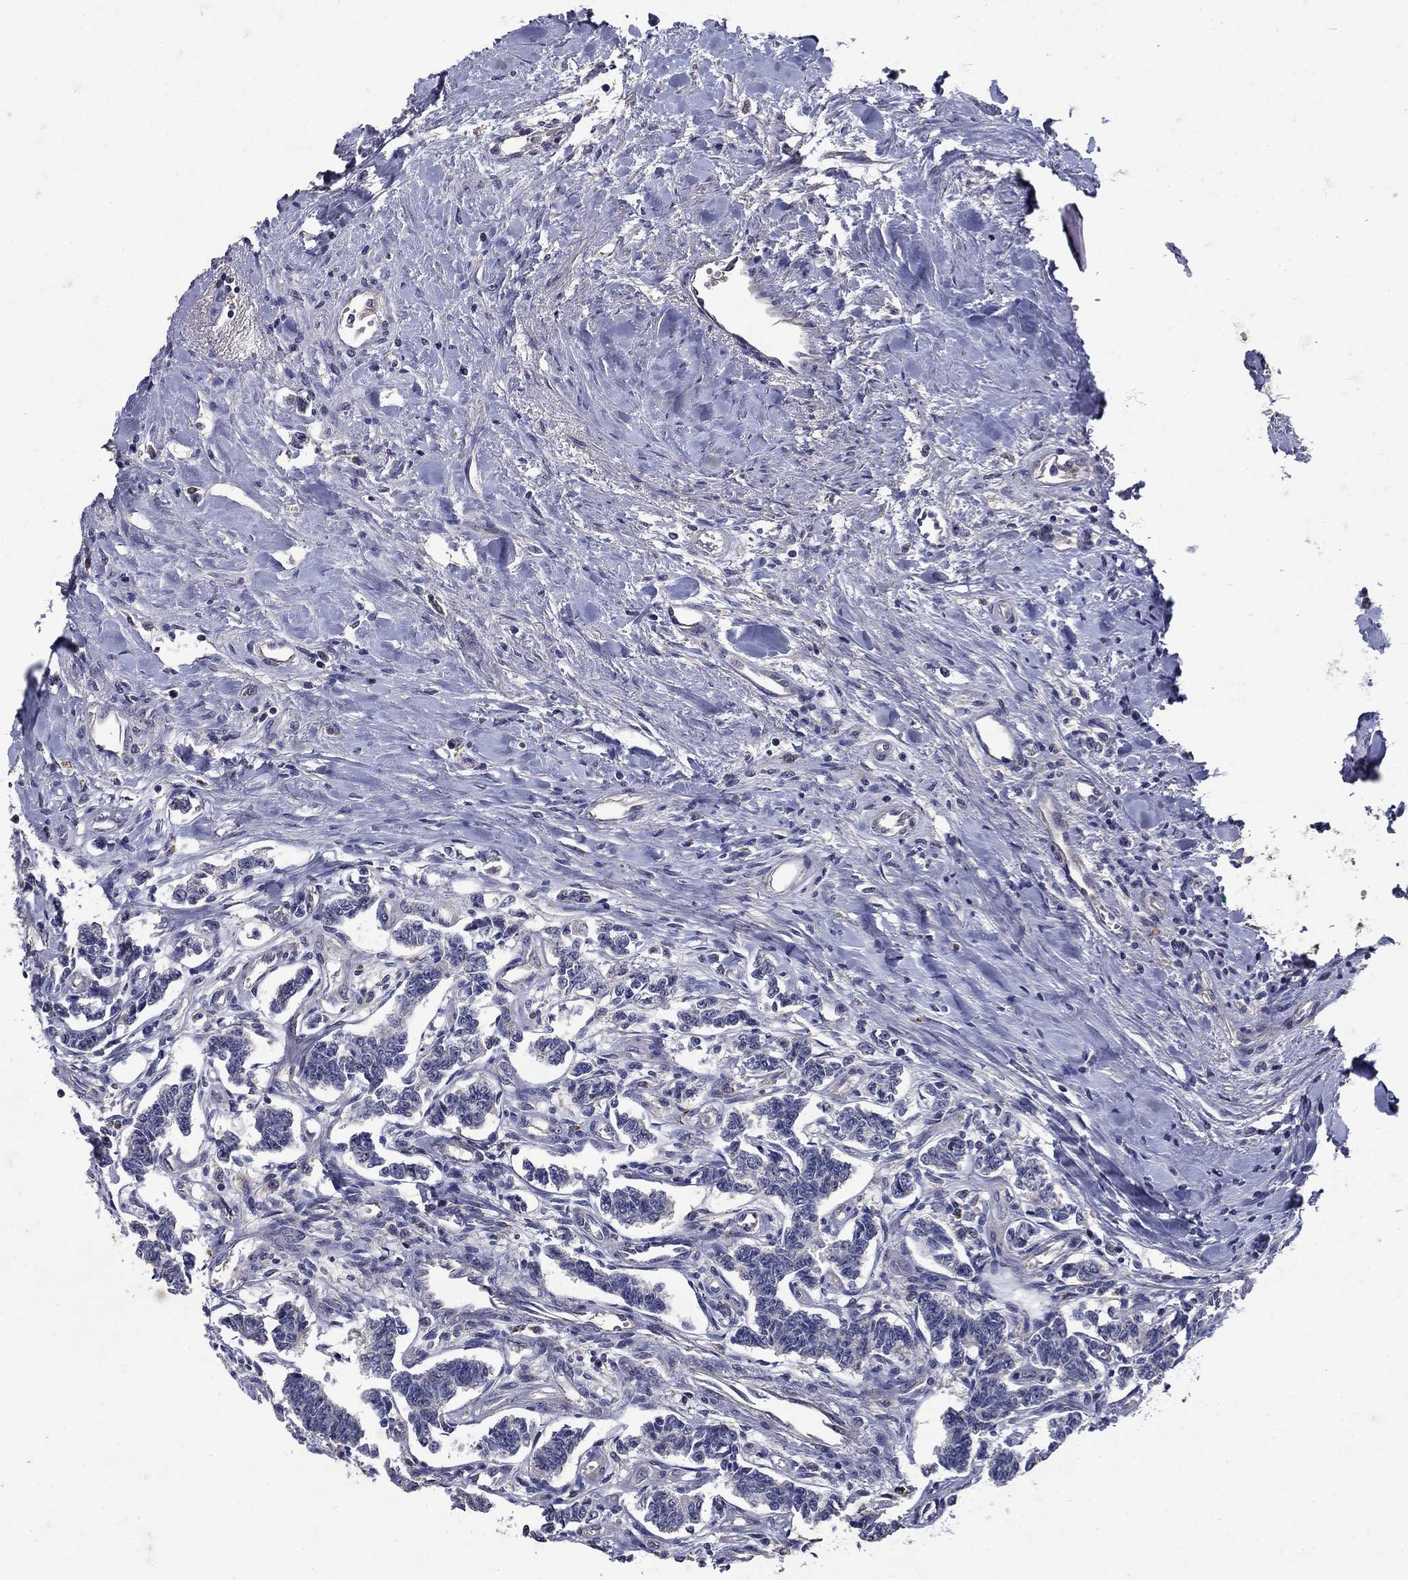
{"staining": {"intensity": "negative", "quantity": "none", "location": "none"}, "tissue": "carcinoid", "cell_type": "Tumor cells", "image_type": "cancer", "snomed": [{"axis": "morphology", "description": "Carcinoid, malignant, NOS"}, {"axis": "topography", "description": "Kidney"}], "caption": "Micrograph shows no protein staining in tumor cells of carcinoid tissue.", "gene": "NPC2", "patient": {"sex": "female", "age": 41}}